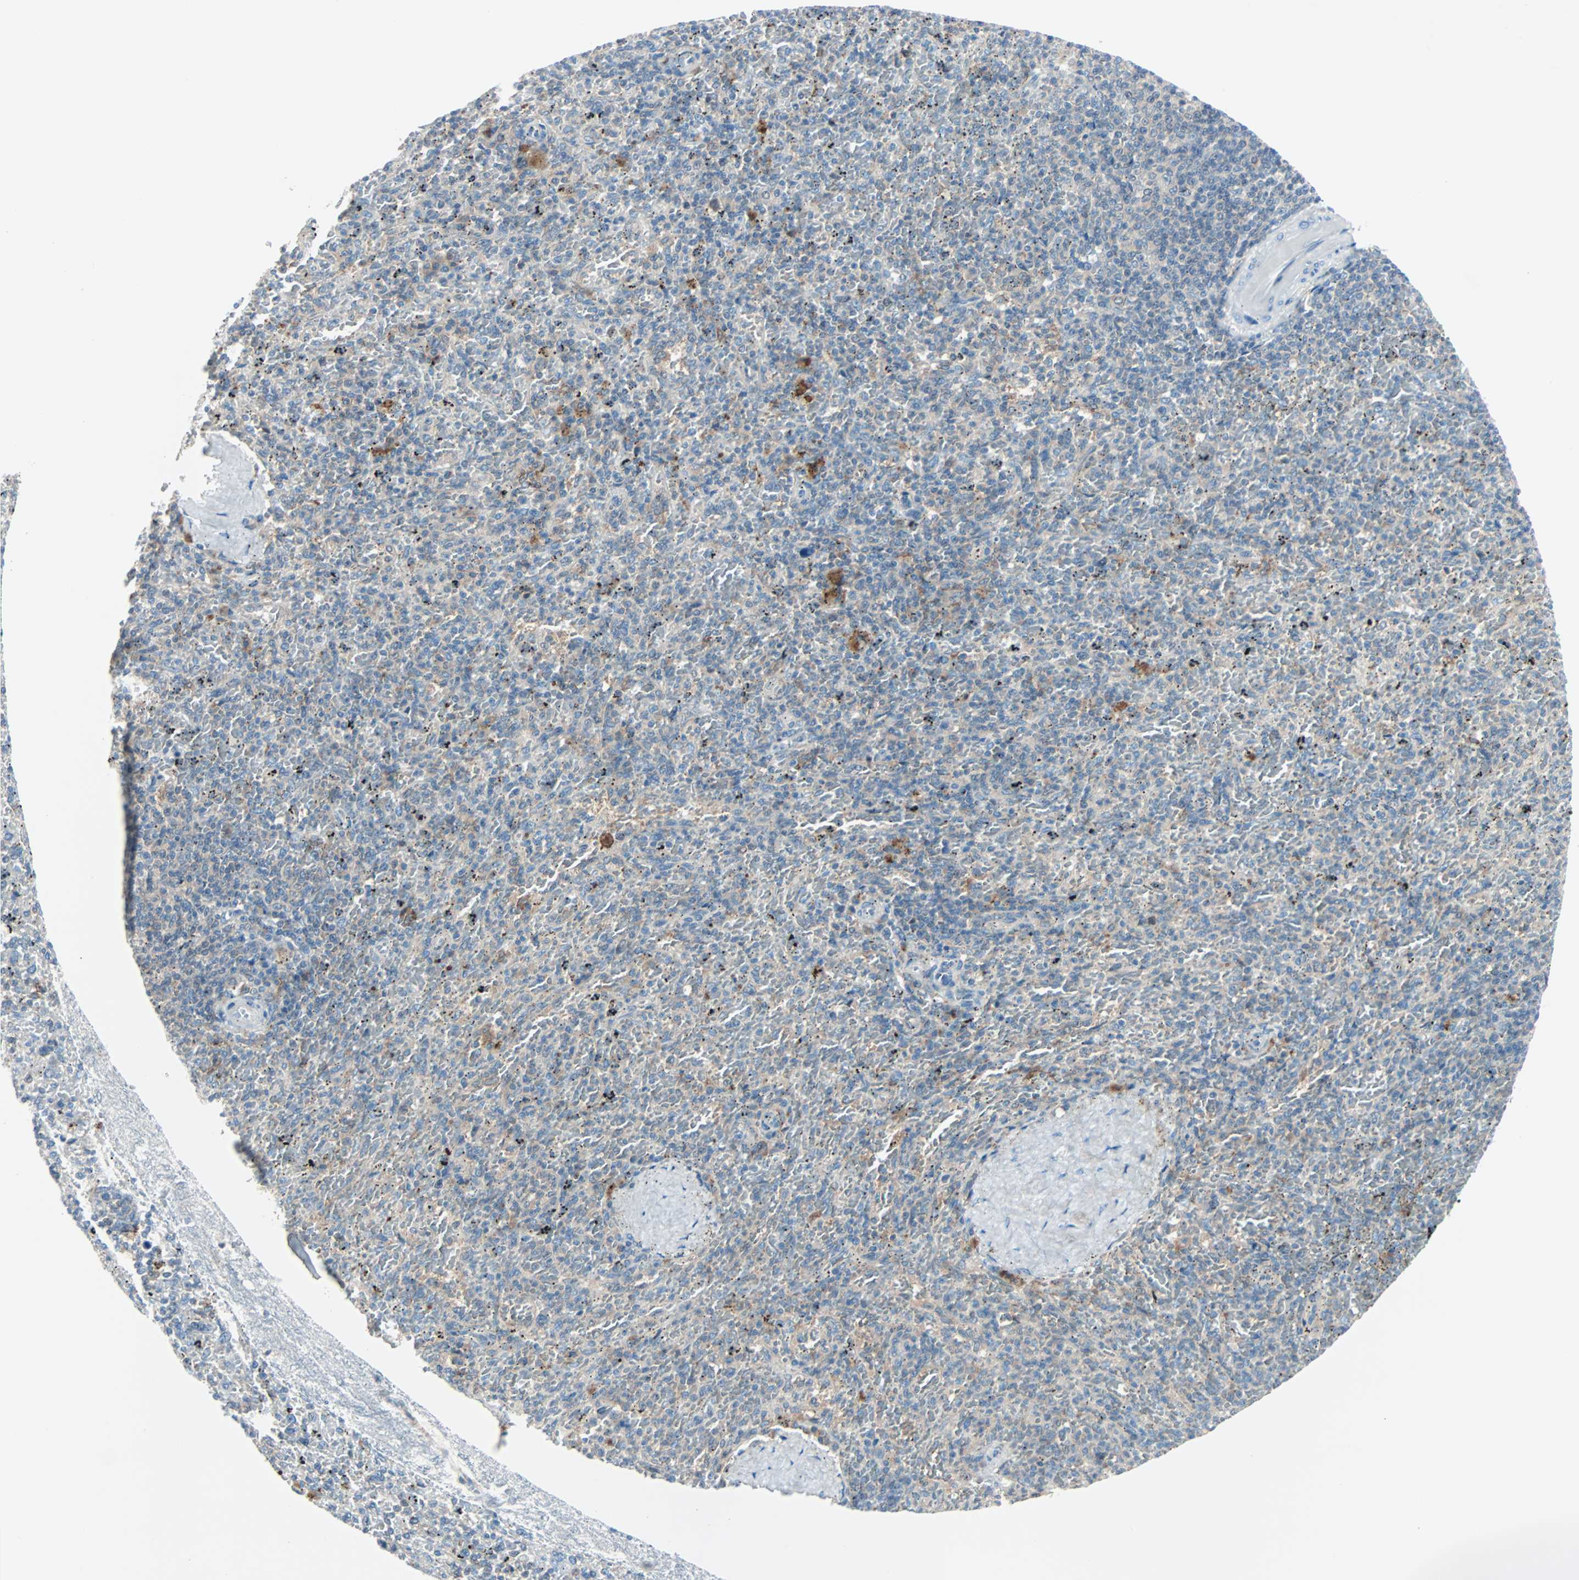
{"staining": {"intensity": "weak", "quantity": "<25%", "location": "cytoplasmic/membranous"}, "tissue": "spleen", "cell_type": "Cells in red pulp", "image_type": "normal", "snomed": [{"axis": "morphology", "description": "Normal tissue, NOS"}, {"axis": "topography", "description": "Spleen"}], "caption": "This image is of unremarkable spleen stained with immunohistochemistry to label a protein in brown with the nuclei are counter-stained blue. There is no expression in cells in red pulp.", "gene": "SMIM8", "patient": {"sex": "female", "age": 43}}